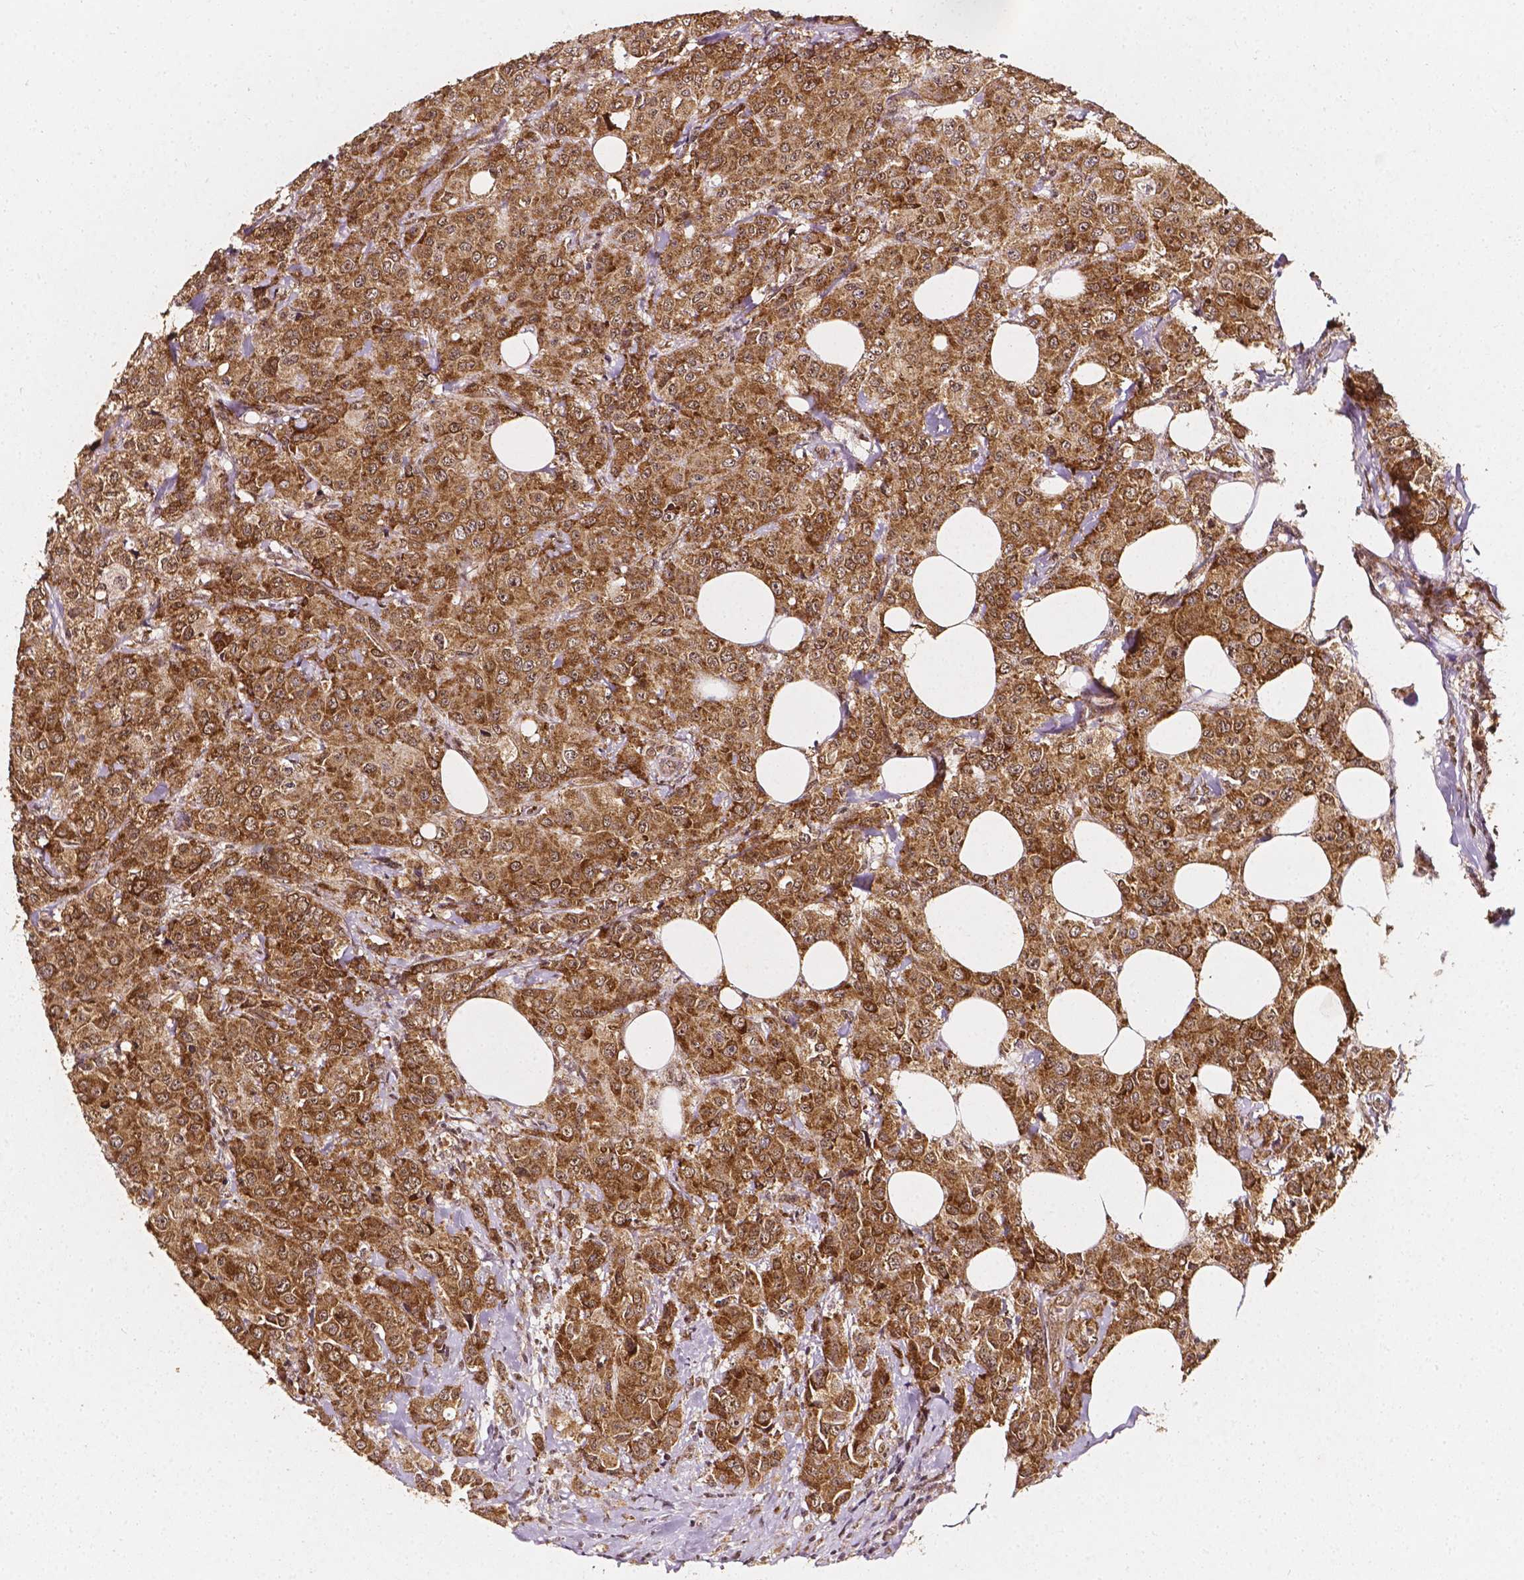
{"staining": {"intensity": "moderate", "quantity": ">75%", "location": "cytoplasmic/membranous,nuclear"}, "tissue": "breast cancer", "cell_type": "Tumor cells", "image_type": "cancer", "snomed": [{"axis": "morphology", "description": "Normal tissue, NOS"}, {"axis": "morphology", "description": "Duct carcinoma"}, {"axis": "topography", "description": "Breast"}], "caption": "This is a photomicrograph of immunohistochemistry (IHC) staining of breast cancer, which shows moderate staining in the cytoplasmic/membranous and nuclear of tumor cells.", "gene": "SMN1", "patient": {"sex": "female", "age": 43}}